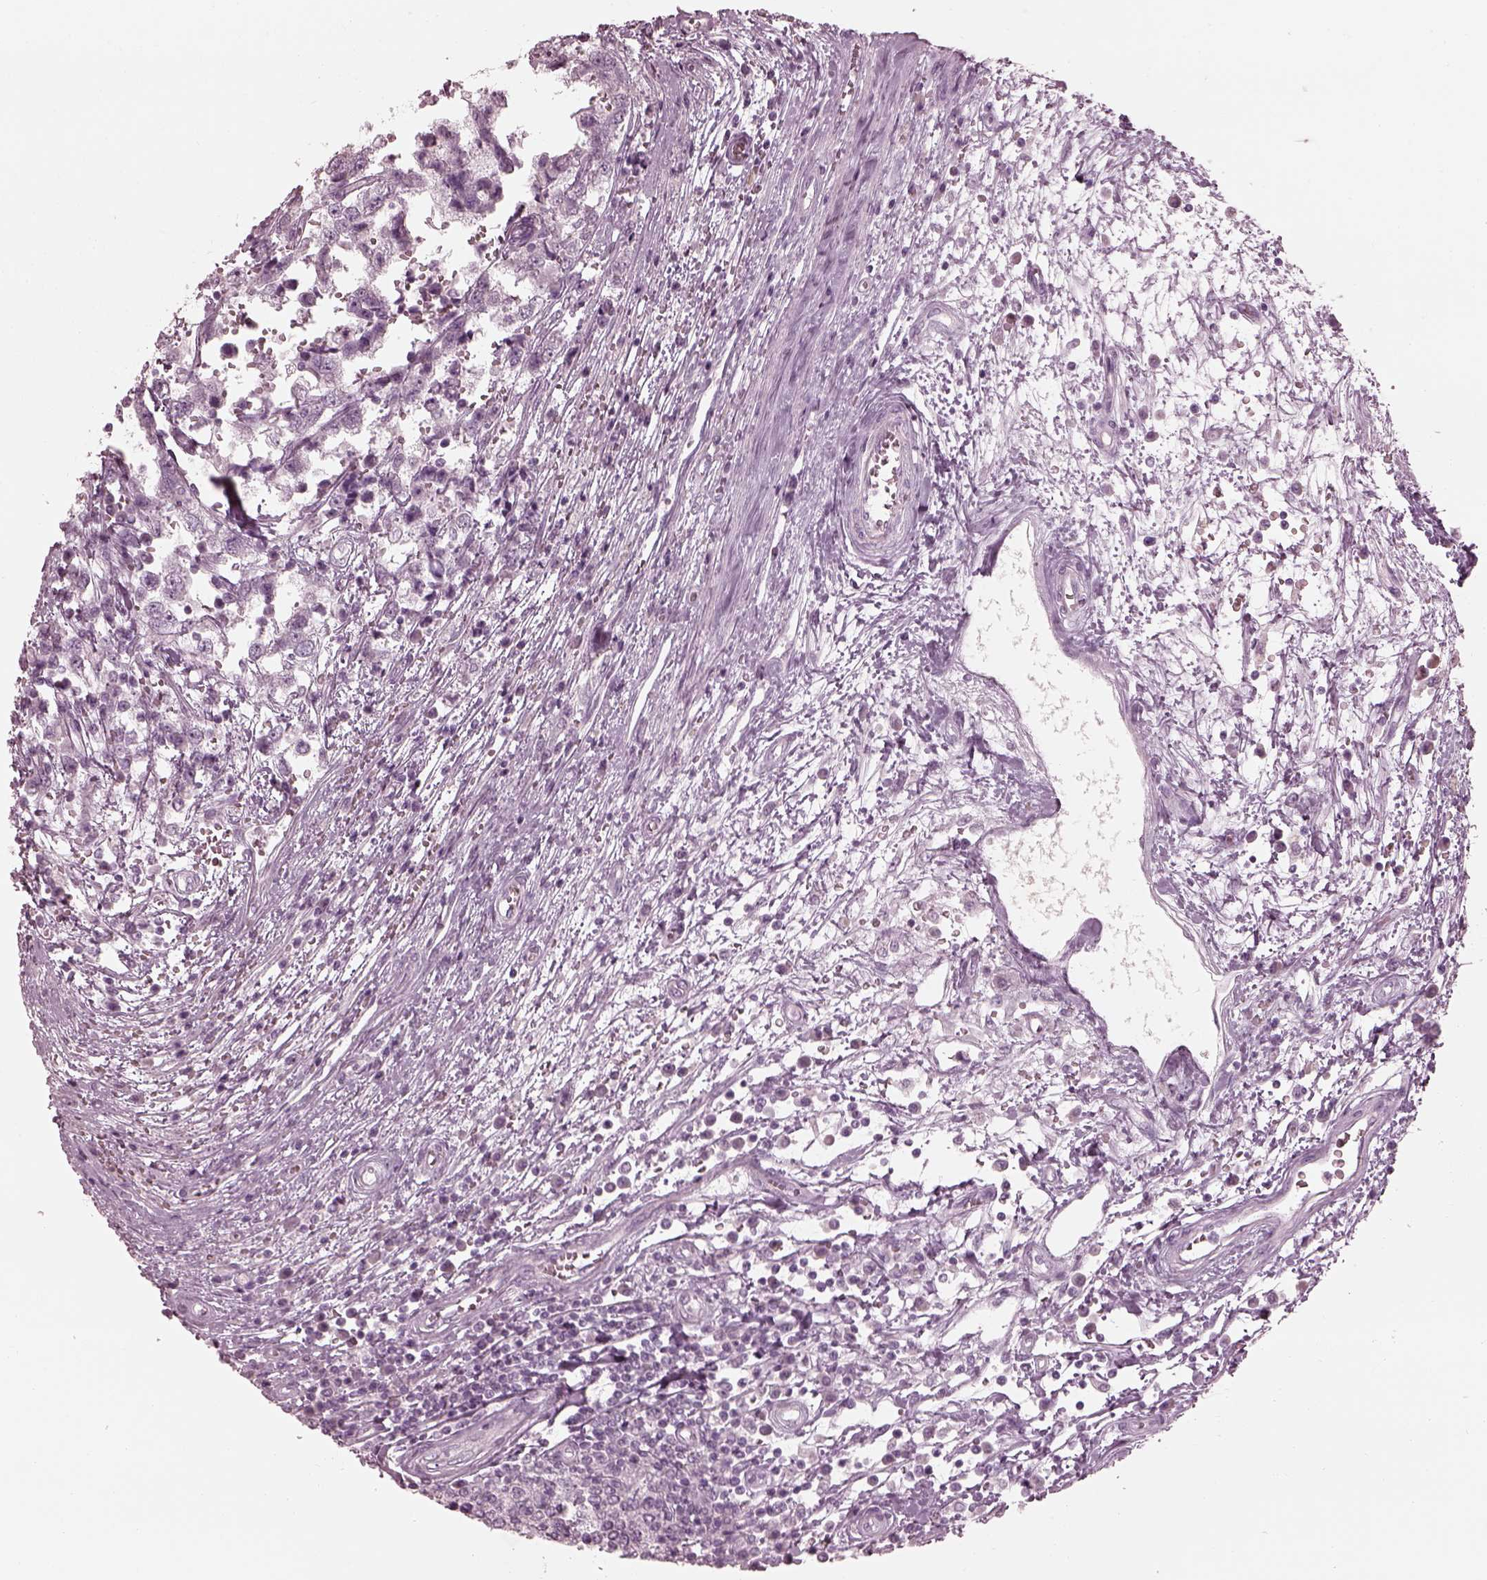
{"staining": {"intensity": "negative", "quantity": "none", "location": "none"}, "tissue": "testis cancer", "cell_type": "Tumor cells", "image_type": "cancer", "snomed": [{"axis": "morphology", "description": "Normal tissue, NOS"}, {"axis": "morphology", "description": "Seminoma, NOS"}, {"axis": "topography", "description": "Testis"}, {"axis": "topography", "description": "Epididymis"}], "caption": "Tumor cells show no significant staining in testis cancer.", "gene": "SAXO2", "patient": {"sex": "male", "age": 34}}